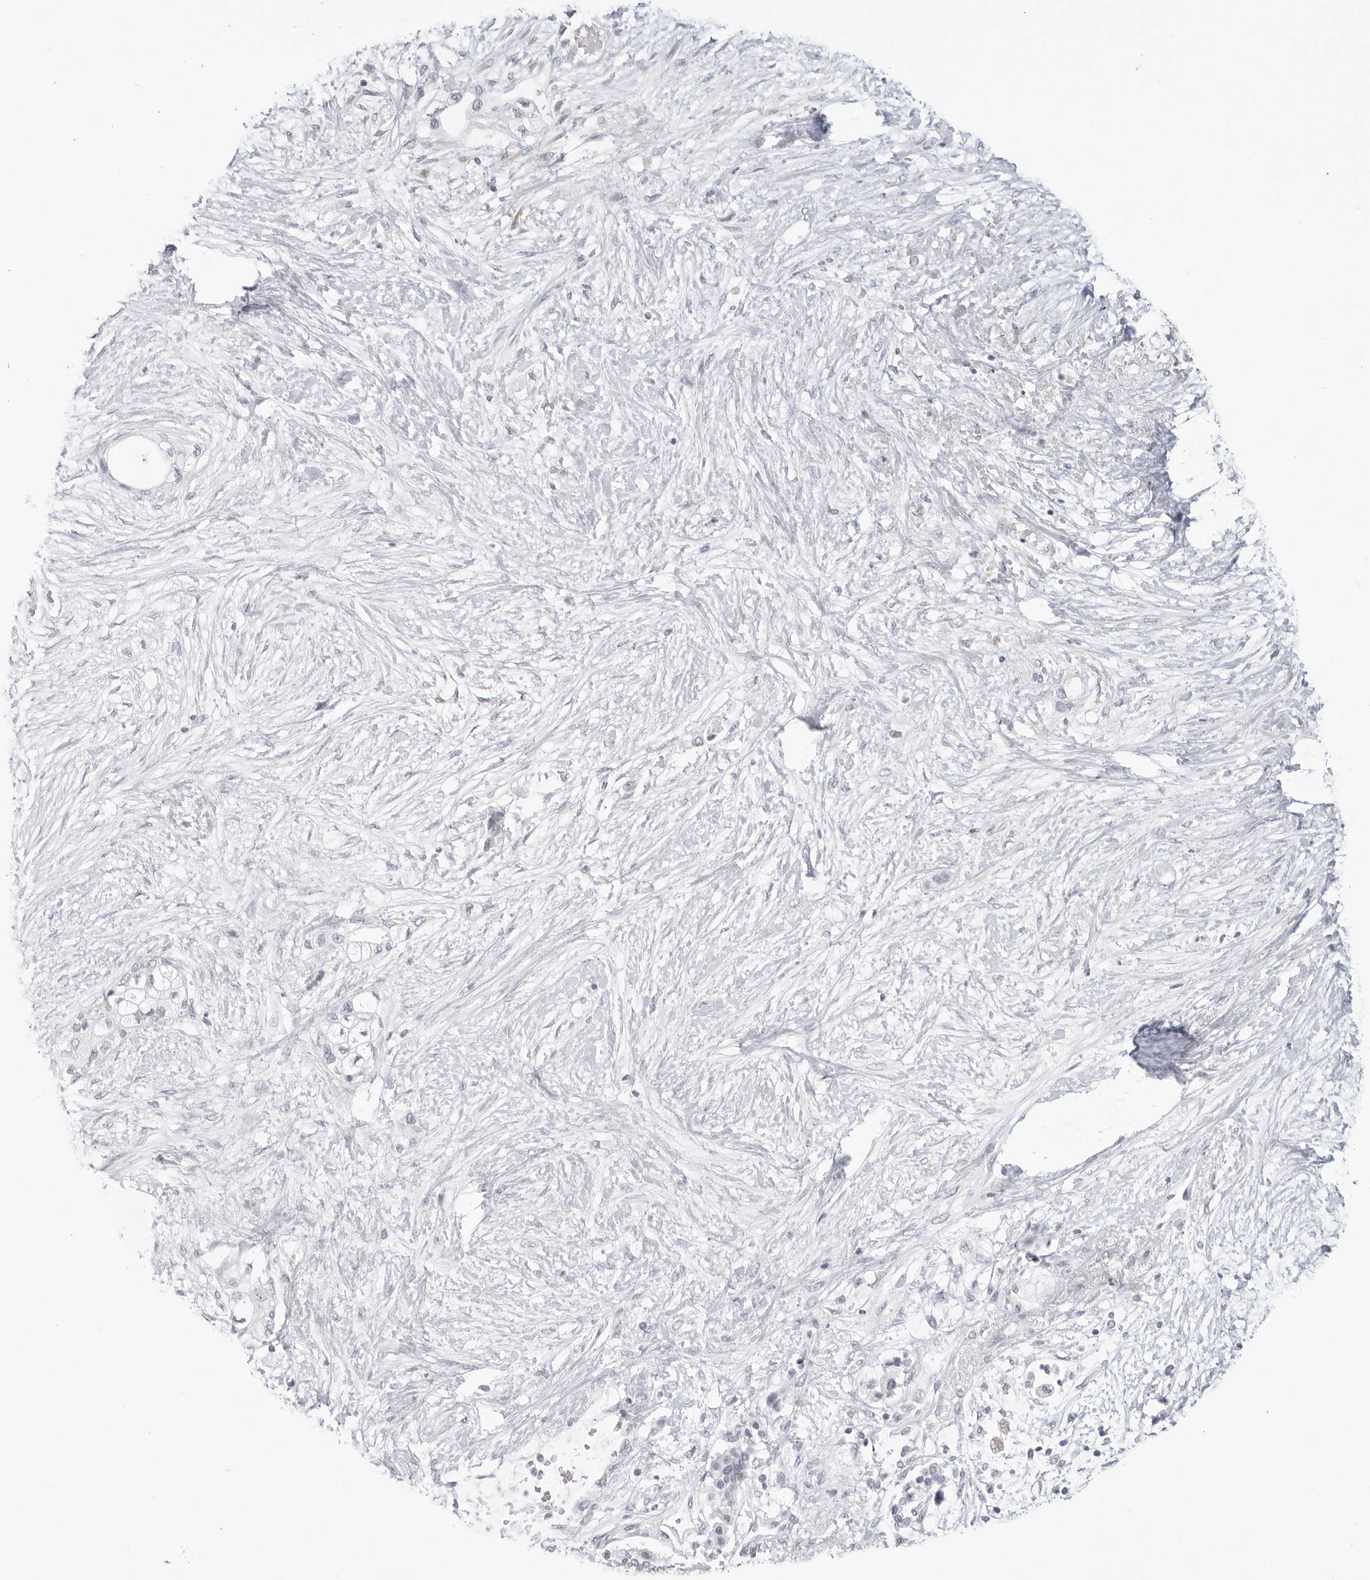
{"staining": {"intensity": "negative", "quantity": "none", "location": "none"}, "tissue": "pancreatic cancer", "cell_type": "Tumor cells", "image_type": "cancer", "snomed": [{"axis": "morphology", "description": "Adenocarcinoma, NOS"}, {"axis": "topography", "description": "Pancreas"}], "caption": "Protein analysis of pancreatic adenocarcinoma exhibits no significant expression in tumor cells. Brightfield microscopy of IHC stained with DAB (brown) and hematoxylin (blue), captured at high magnification.", "gene": "EDN2", "patient": {"sex": "male", "age": 53}}